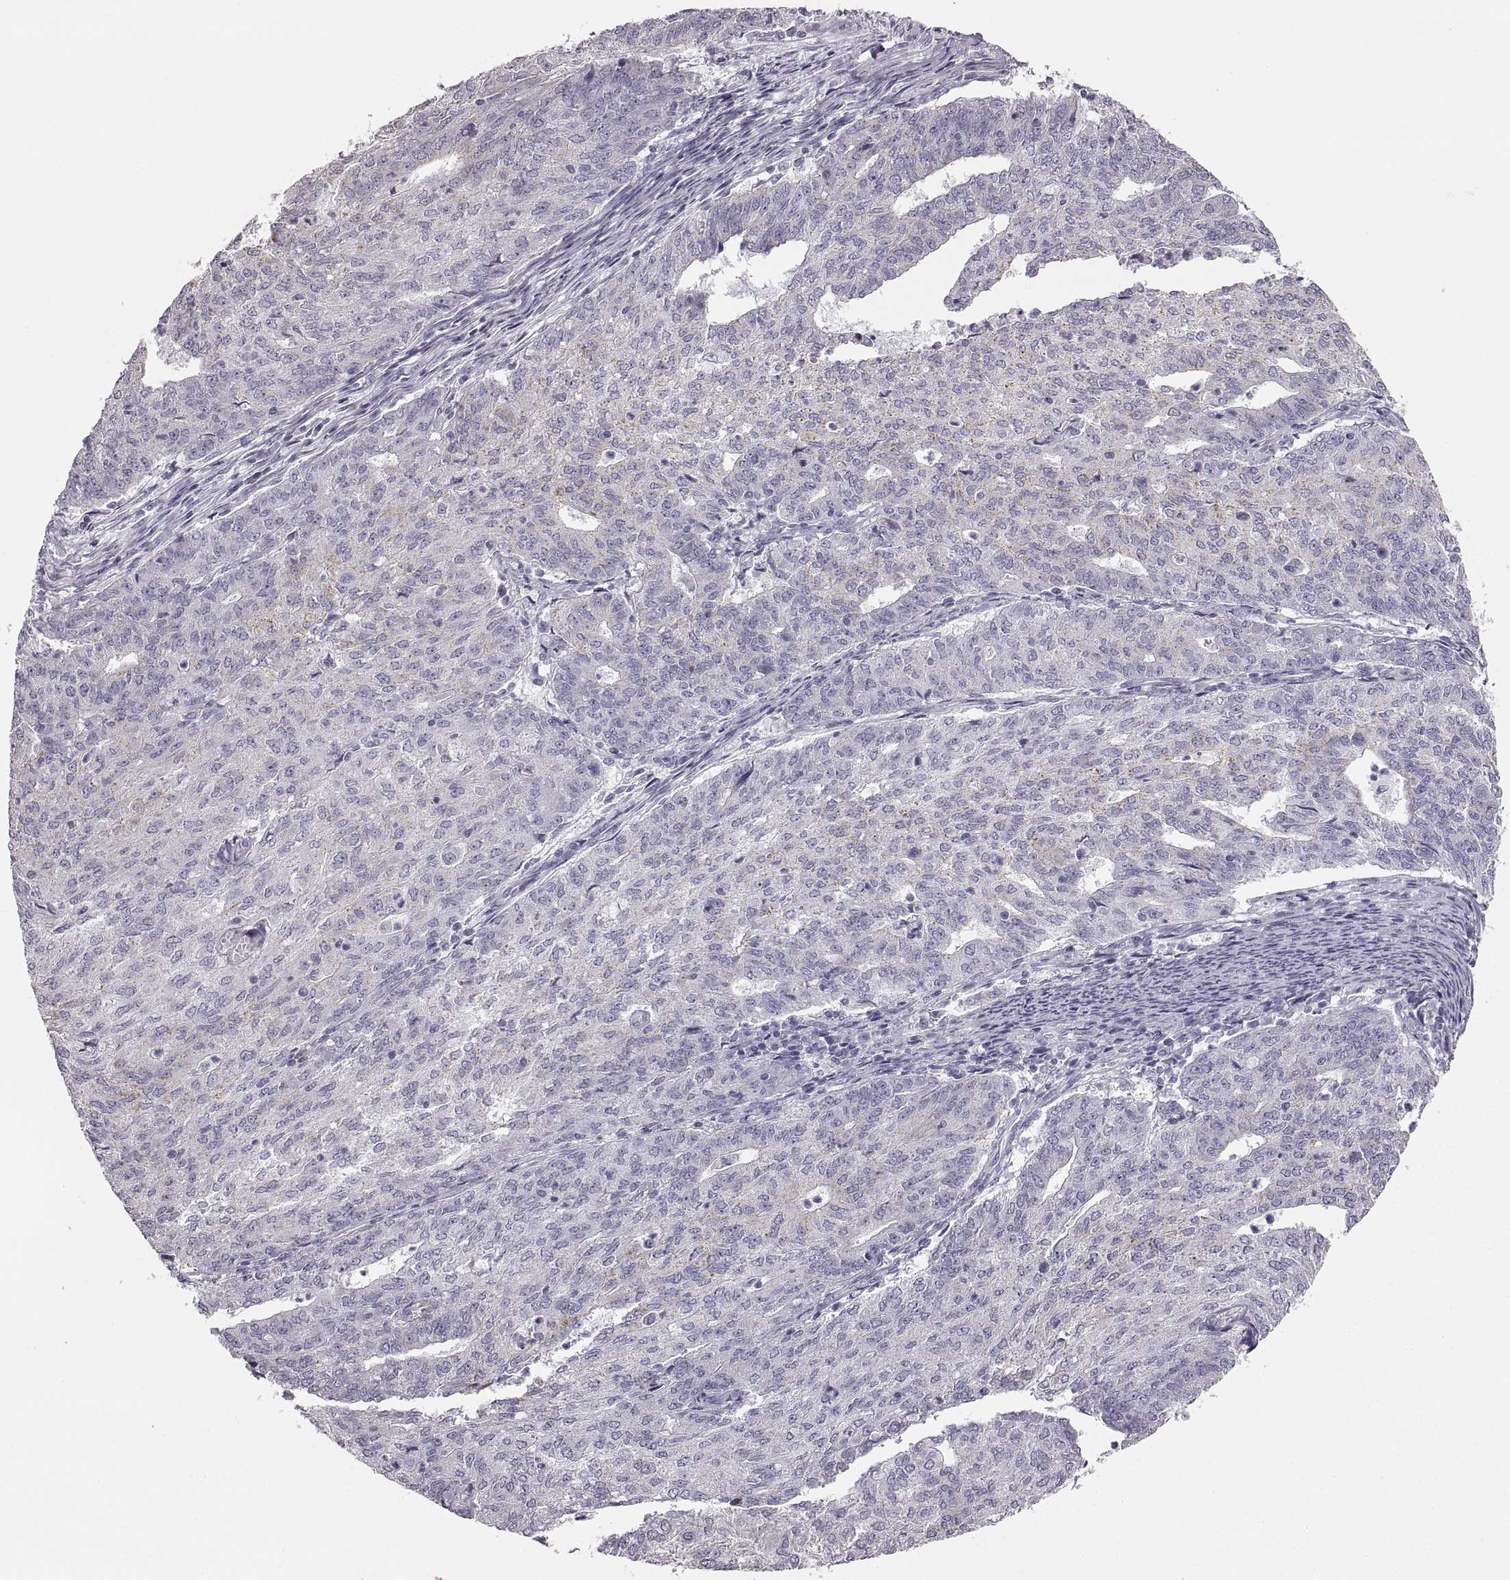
{"staining": {"intensity": "negative", "quantity": "none", "location": "none"}, "tissue": "endometrial cancer", "cell_type": "Tumor cells", "image_type": "cancer", "snomed": [{"axis": "morphology", "description": "Adenocarcinoma, NOS"}, {"axis": "topography", "description": "Endometrium"}], "caption": "IHC micrograph of endometrial cancer (adenocarcinoma) stained for a protein (brown), which reveals no staining in tumor cells. (DAB IHC, high magnification).", "gene": "RDH13", "patient": {"sex": "female", "age": 82}}